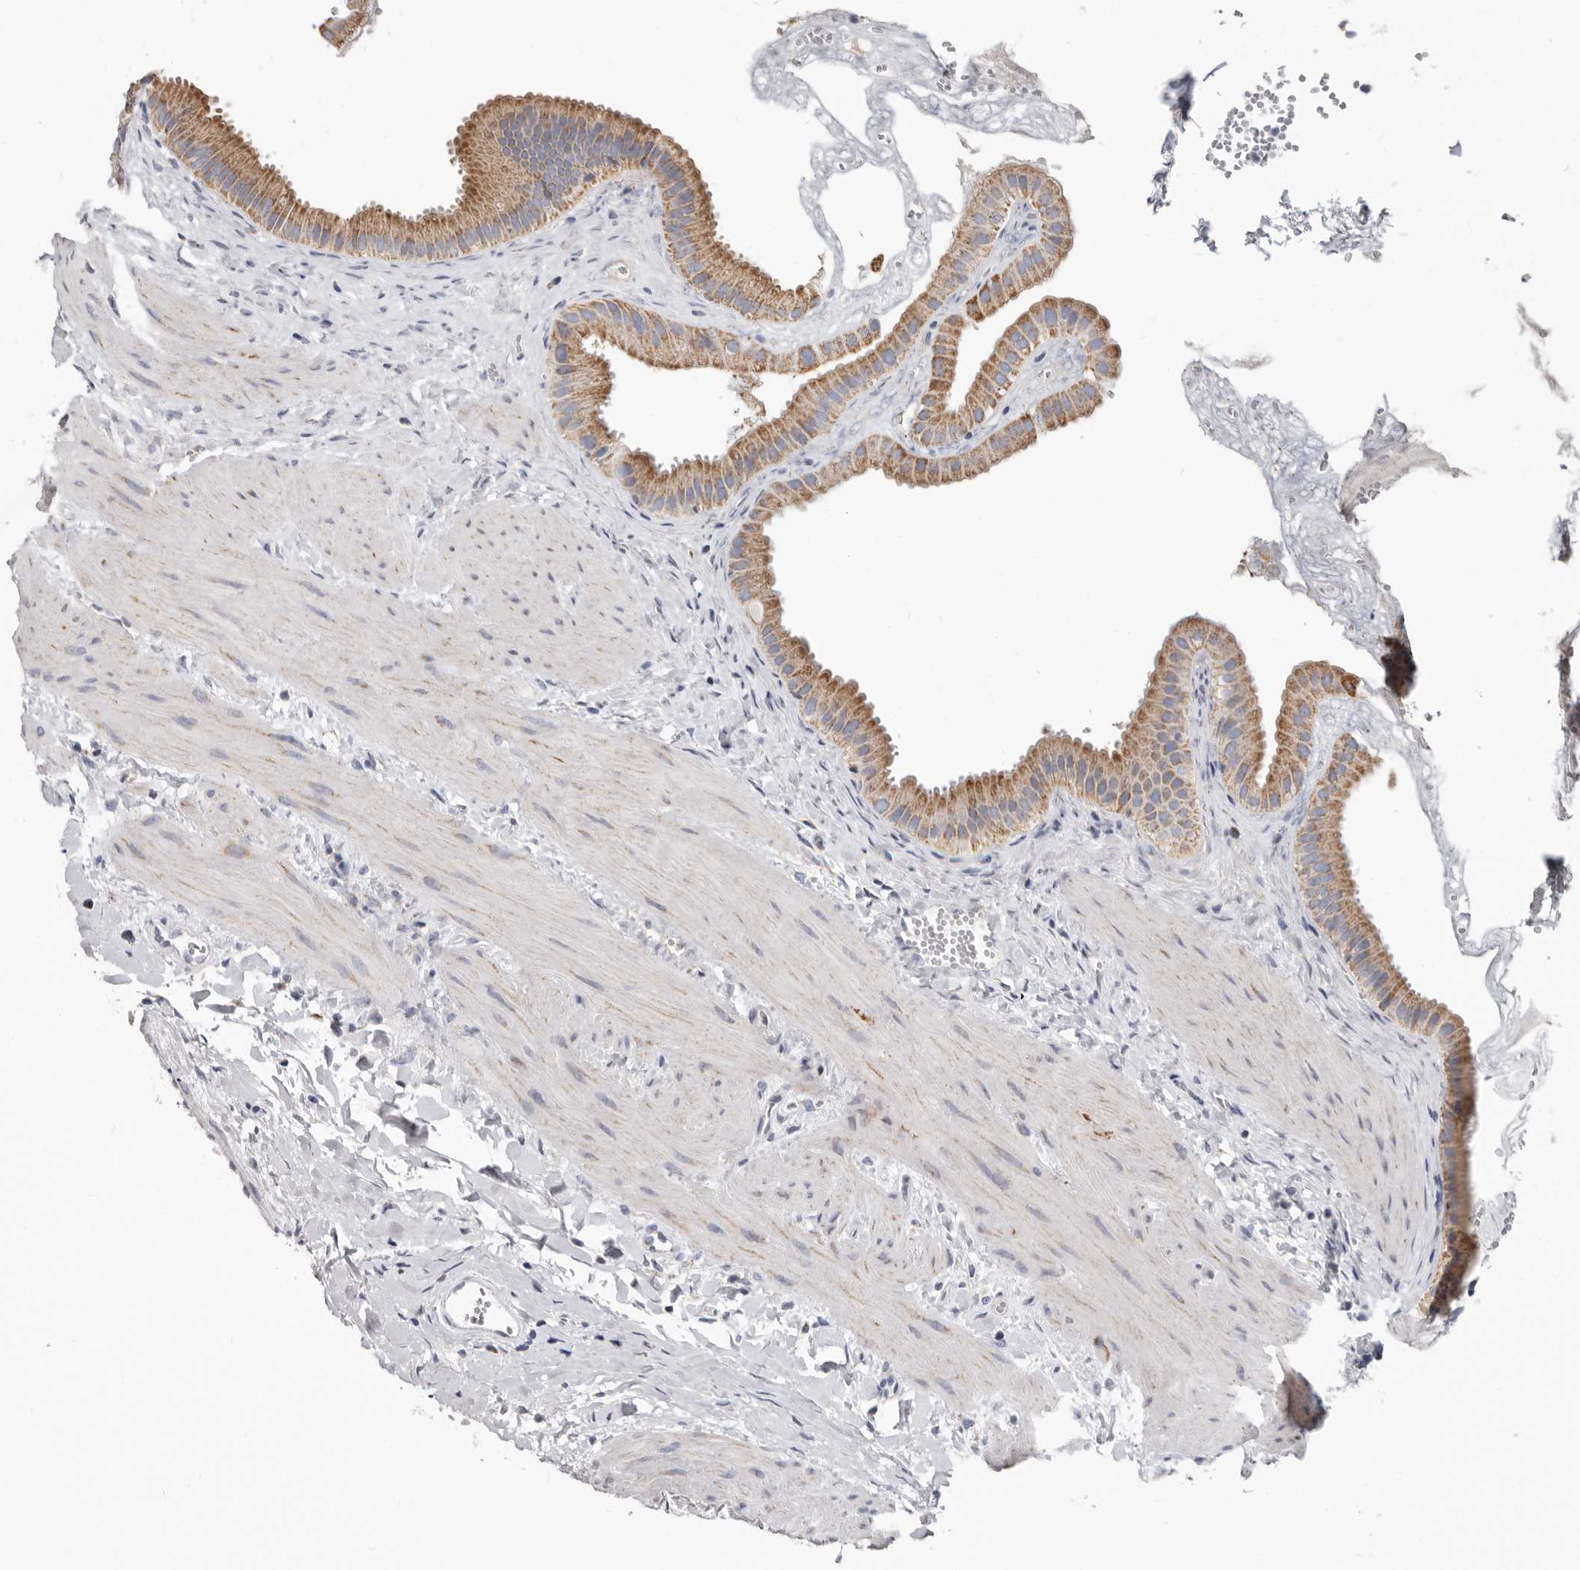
{"staining": {"intensity": "moderate", "quantity": ">75%", "location": "cytoplasmic/membranous"}, "tissue": "gallbladder", "cell_type": "Glandular cells", "image_type": "normal", "snomed": [{"axis": "morphology", "description": "Normal tissue, NOS"}, {"axis": "topography", "description": "Gallbladder"}], "caption": "IHC micrograph of normal gallbladder: gallbladder stained using immunohistochemistry (IHC) displays medium levels of moderate protein expression localized specifically in the cytoplasmic/membranous of glandular cells, appearing as a cytoplasmic/membranous brown color.", "gene": "RSPO2", "patient": {"sex": "male", "age": 55}}